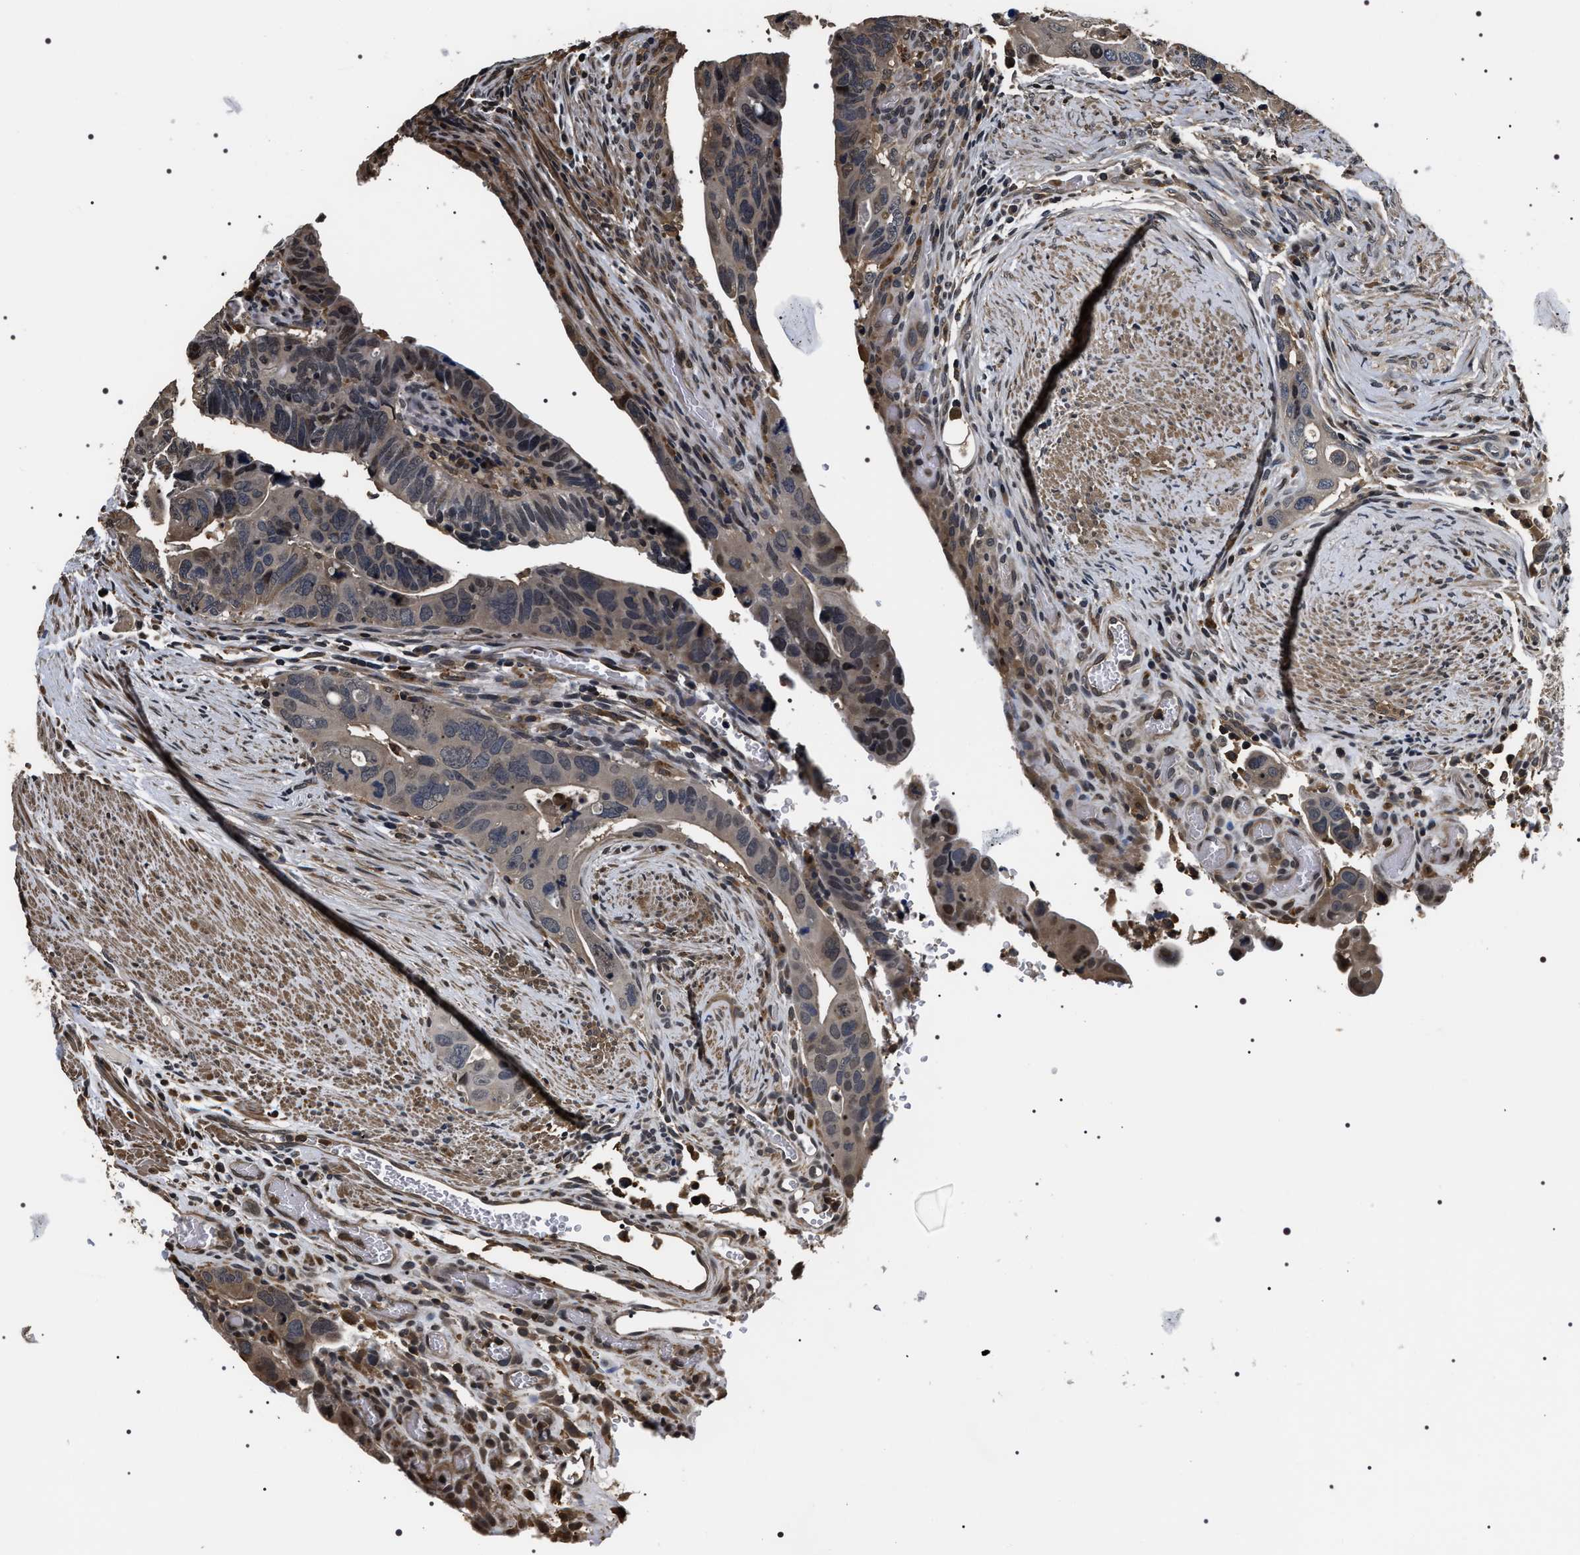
{"staining": {"intensity": "weak", "quantity": "<25%", "location": "cytoplasmic/membranous,nuclear"}, "tissue": "colorectal cancer", "cell_type": "Tumor cells", "image_type": "cancer", "snomed": [{"axis": "morphology", "description": "Adenocarcinoma, NOS"}, {"axis": "topography", "description": "Rectum"}], "caption": "Tumor cells show no significant expression in adenocarcinoma (colorectal).", "gene": "ARHGAP22", "patient": {"sex": "male", "age": 53}}